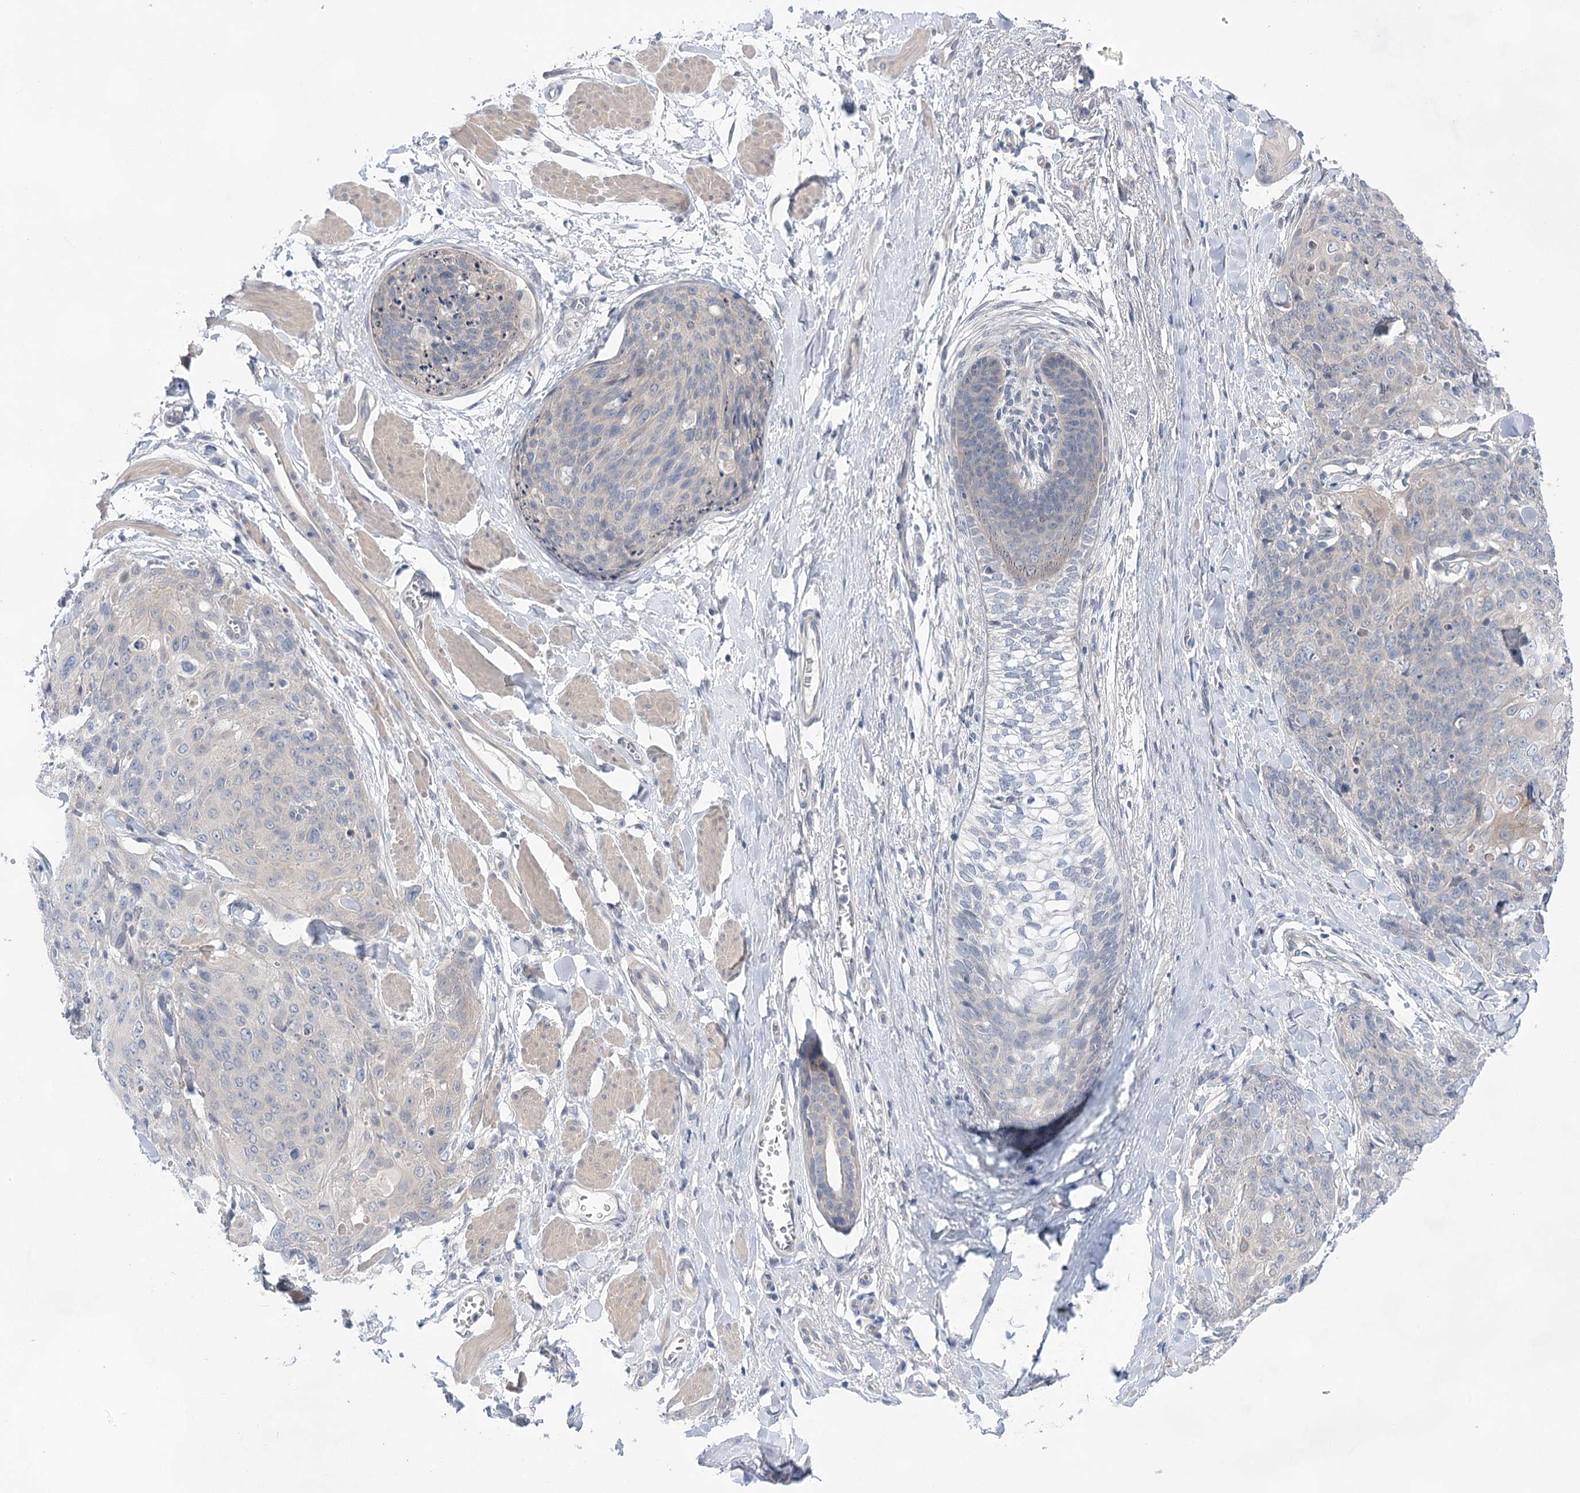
{"staining": {"intensity": "negative", "quantity": "none", "location": "none"}, "tissue": "skin cancer", "cell_type": "Tumor cells", "image_type": "cancer", "snomed": [{"axis": "morphology", "description": "Squamous cell carcinoma, NOS"}, {"axis": "topography", "description": "Skin"}, {"axis": "topography", "description": "Vulva"}], "caption": "There is no significant staining in tumor cells of skin cancer (squamous cell carcinoma).", "gene": "LALBA", "patient": {"sex": "female", "age": 85}}